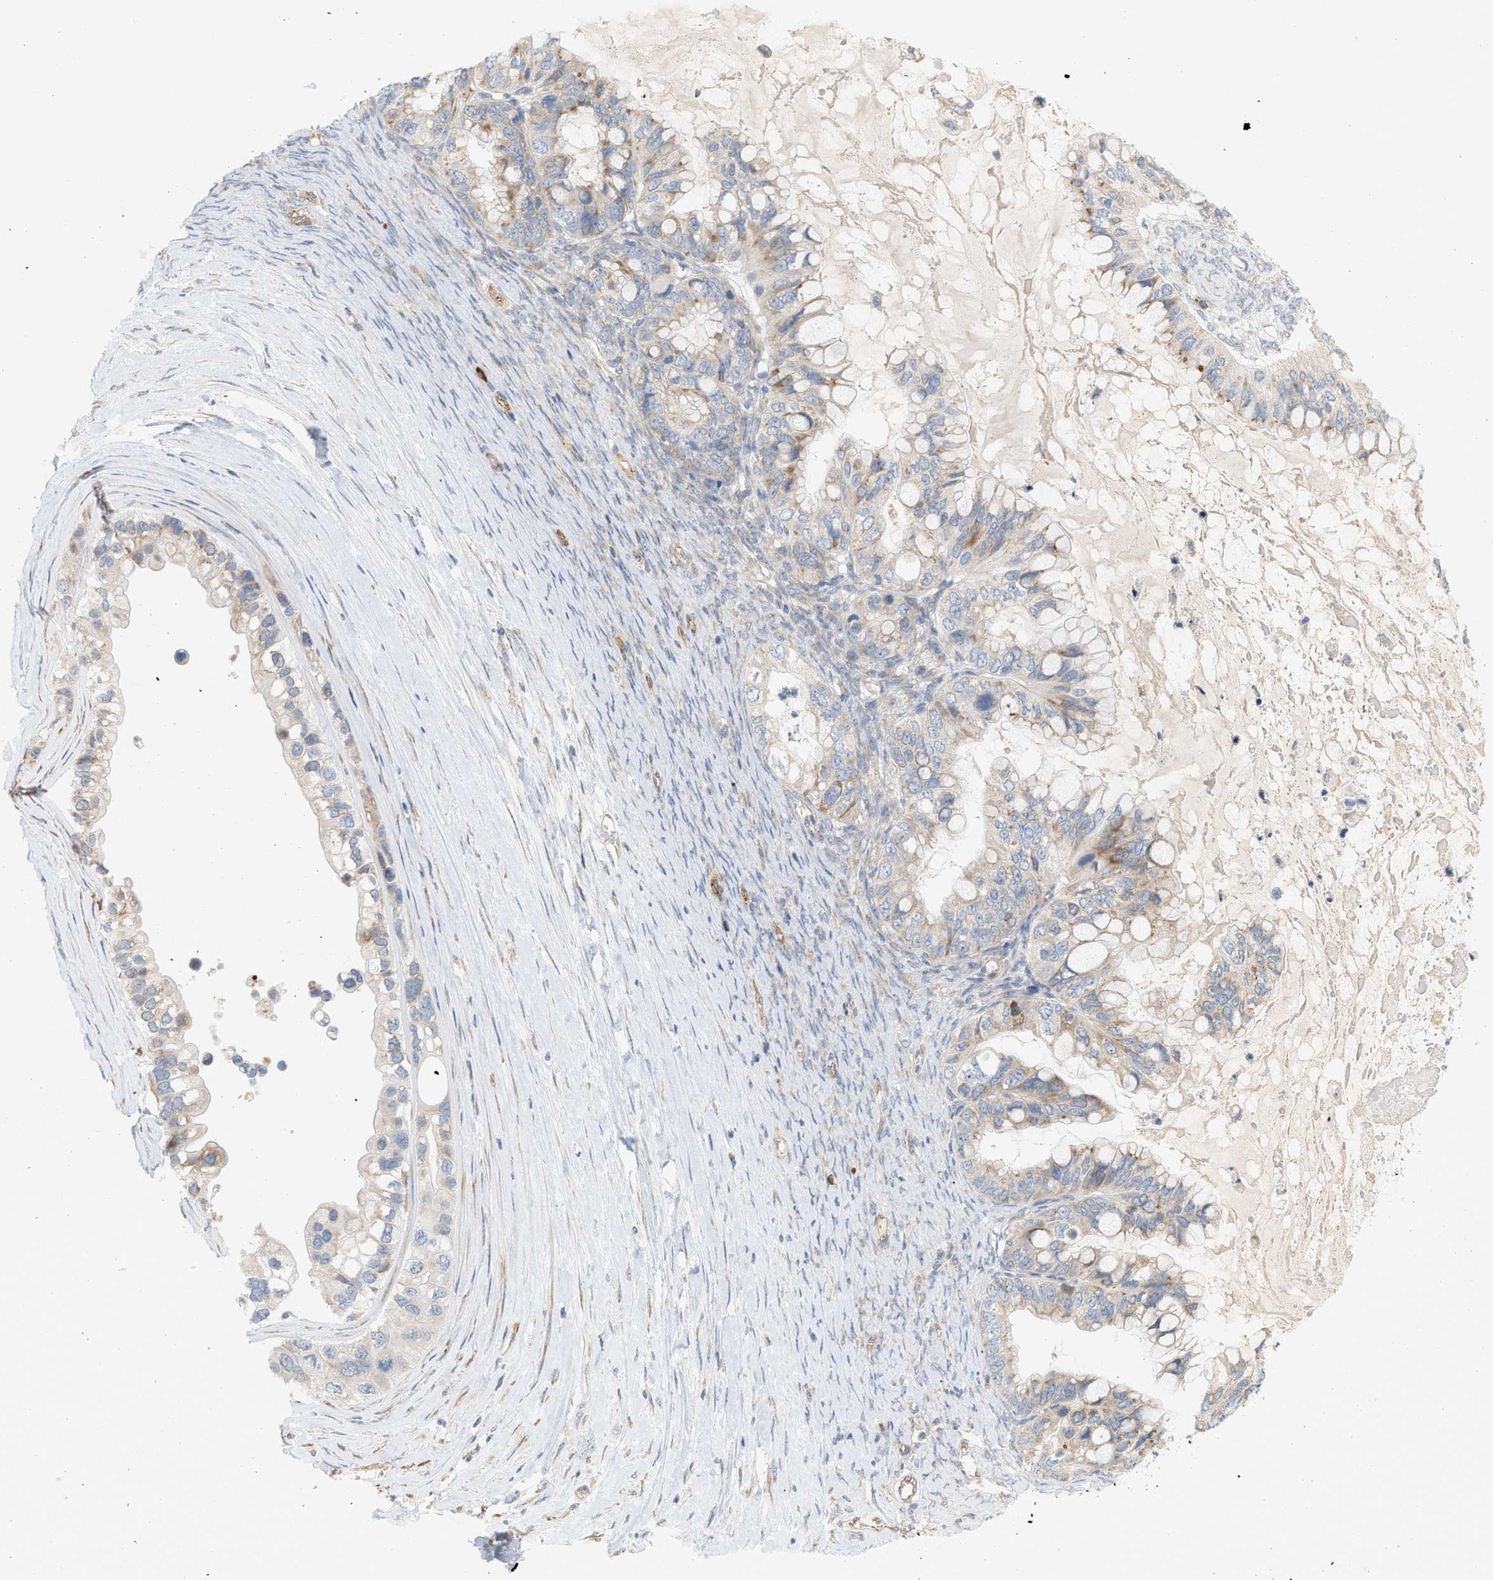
{"staining": {"intensity": "moderate", "quantity": "25%-75%", "location": "cytoplasmic/membranous"}, "tissue": "ovarian cancer", "cell_type": "Tumor cells", "image_type": "cancer", "snomed": [{"axis": "morphology", "description": "Cystadenocarcinoma, mucinous, NOS"}, {"axis": "topography", "description": "Ovary"}], "caption": "The photomicrograph shows a brown stain indicating the presence of a protein in the cytoplasmic/membranous of tumor cells in ovarian cancer (mucinous cystadenocarcinoma). (DAB IHC, brown staining for protein, blue staining for nuclei).", "gene": "SVOP", "patient": {"sex": "female", "age": 80}}